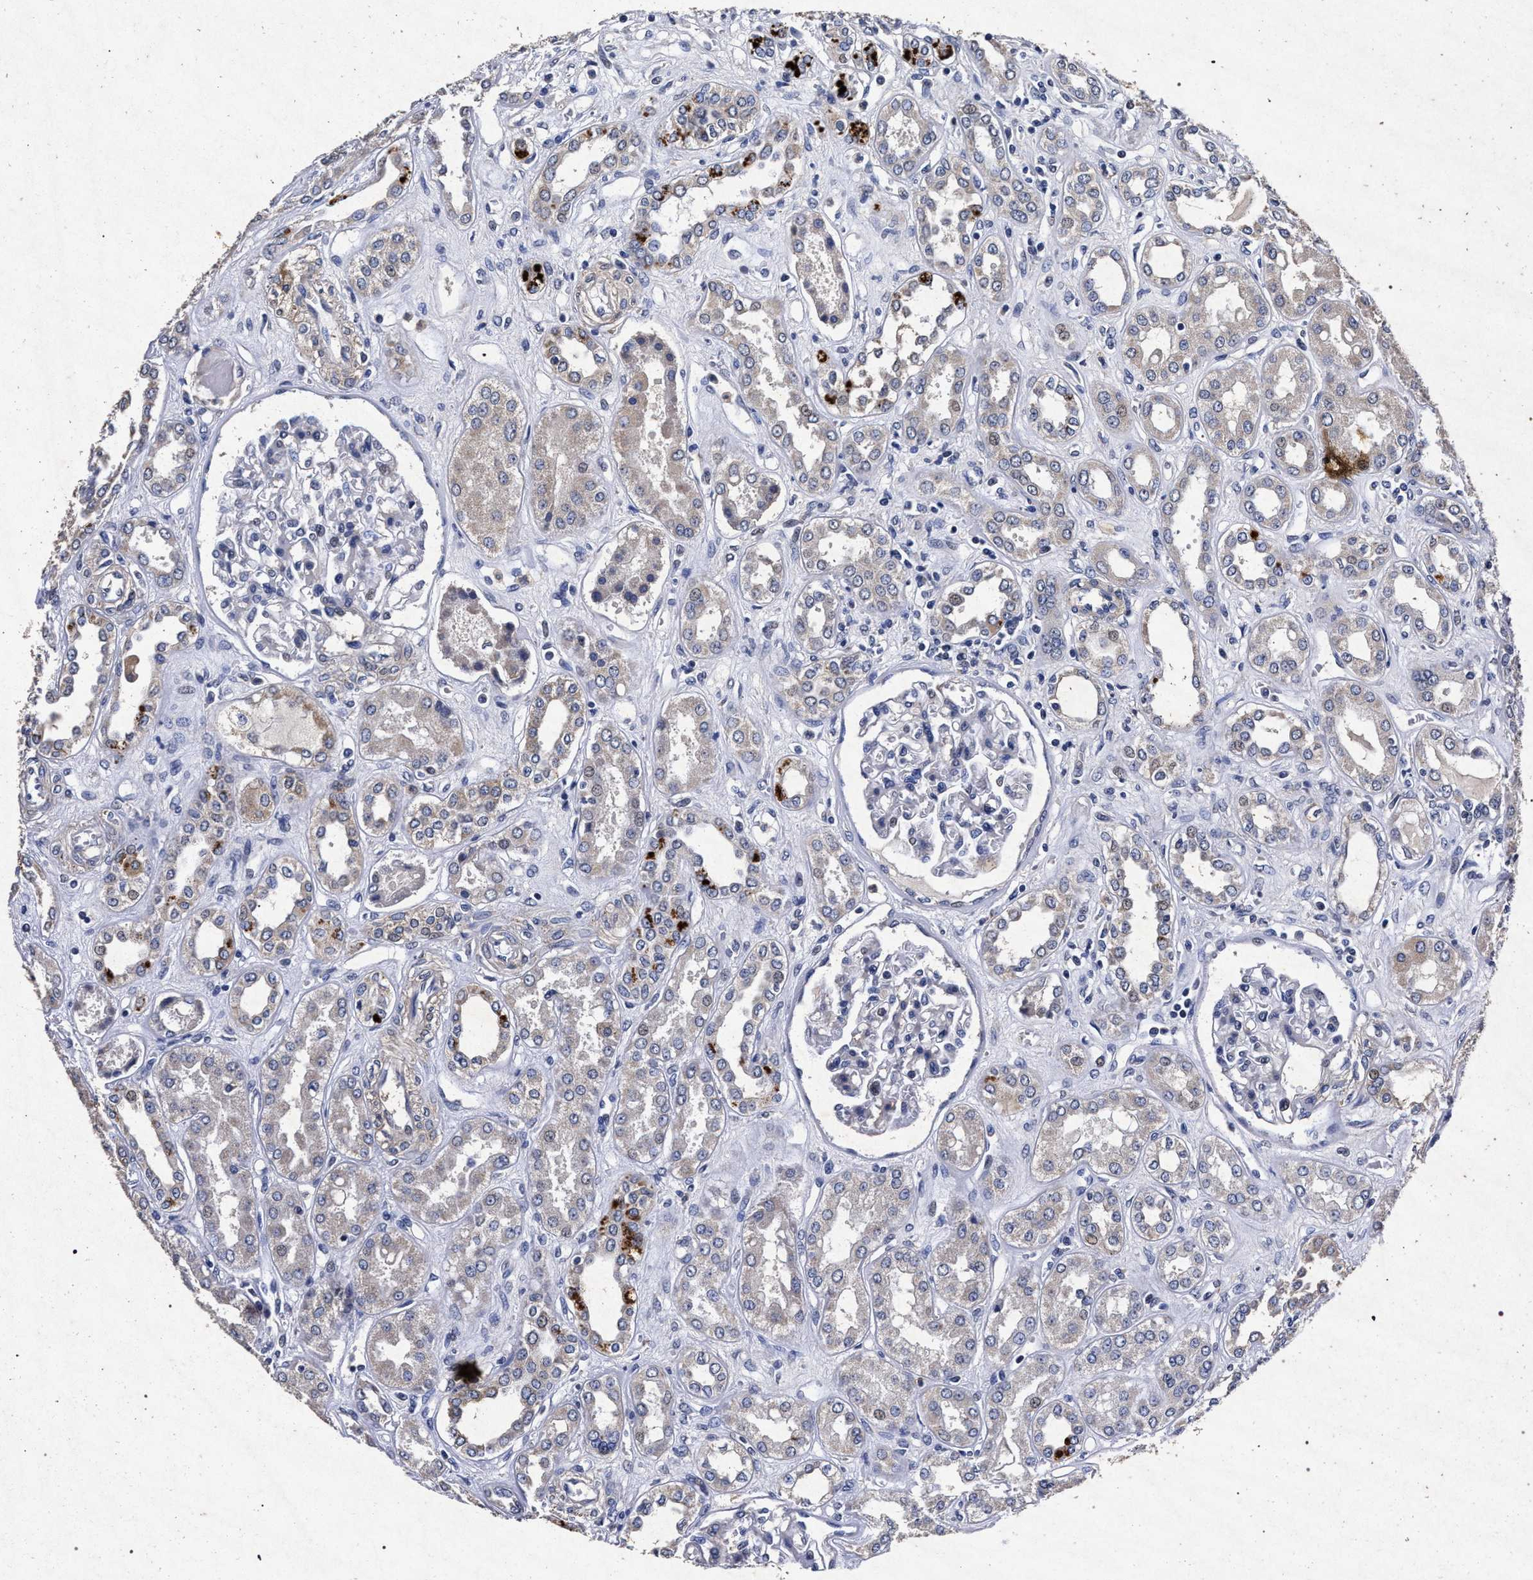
{"staining": {"intensity": "negative", "quantity": "none", "location": "none"}, "tissue": "kidney", "cell_type": "Cells in glomeruli", "image_type": "normal", "snomed": [{"axis": "morphology", "description": "Normal tissue, NOS"}, {"axis": "topography", "description": "Kidney"}], "caption": "DAB (3,3'-diaminobenzidine) immunohistochemical staining of normal kidney exhibits no significant expression in cells in glomeruli.", "gene": "ATP1A2", "patient": {"sex": "male", "age": 59}}